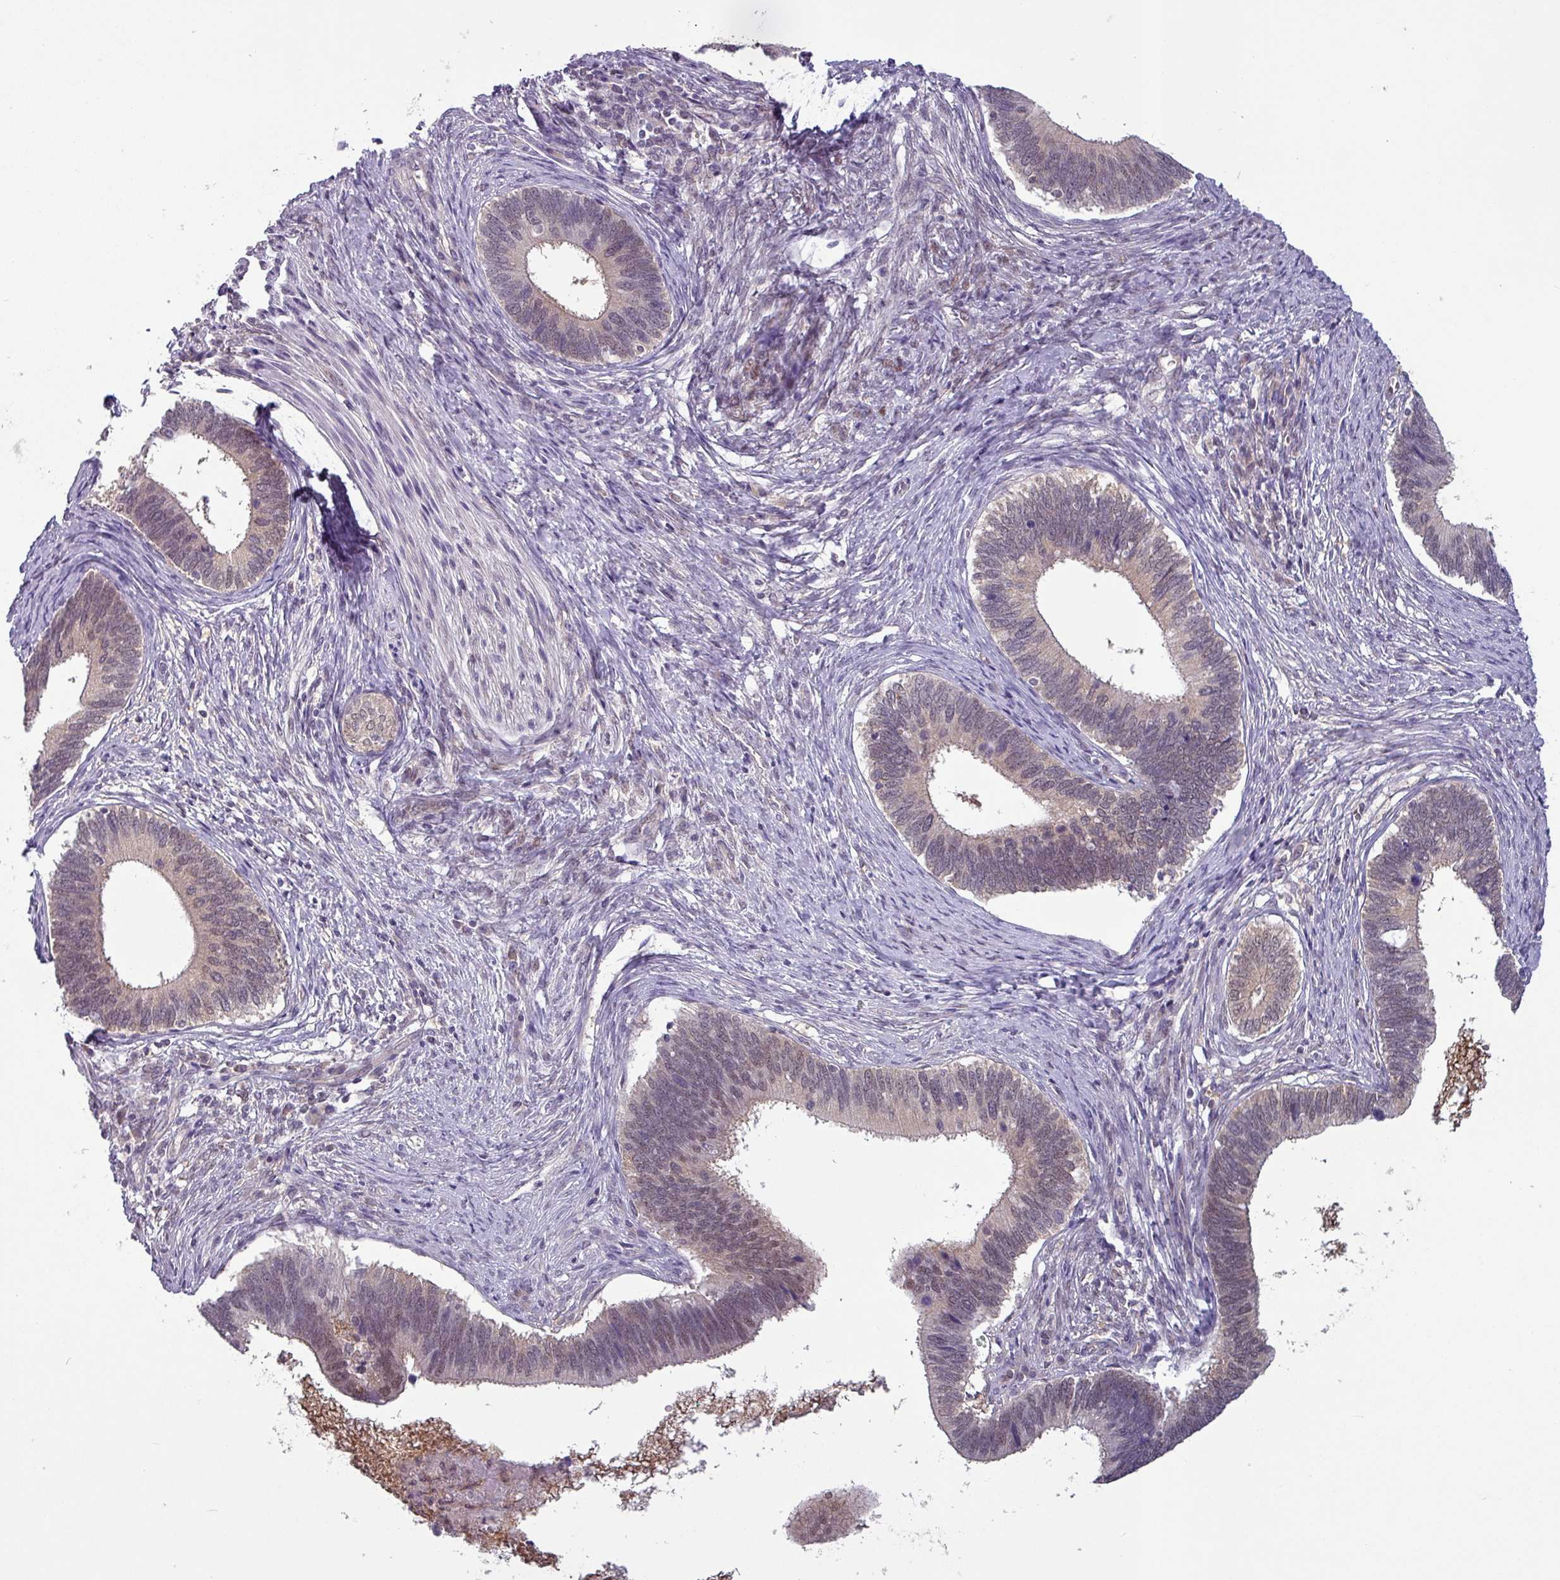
{"staining": {"intensity": "weak", "quantity": "25%-75%", "location": "nuclear"}, "tissue": "cervical cancer", "cell_type": "Tumor cells", "image_type": "cancer", "snomed": [{"axis": "morphology", "description": "Adenocarcinoma, NOS"}, {"axis": "topography", "description": "Cervix"}], "caption": "A high-resolution micrograph shows IHC staining of cervical cancer, which shows weak nuclear positivity in about 25%-75% of tumor cells.", "gene": "TTLL12", "patient": {"sex": "female", "age": 42}}